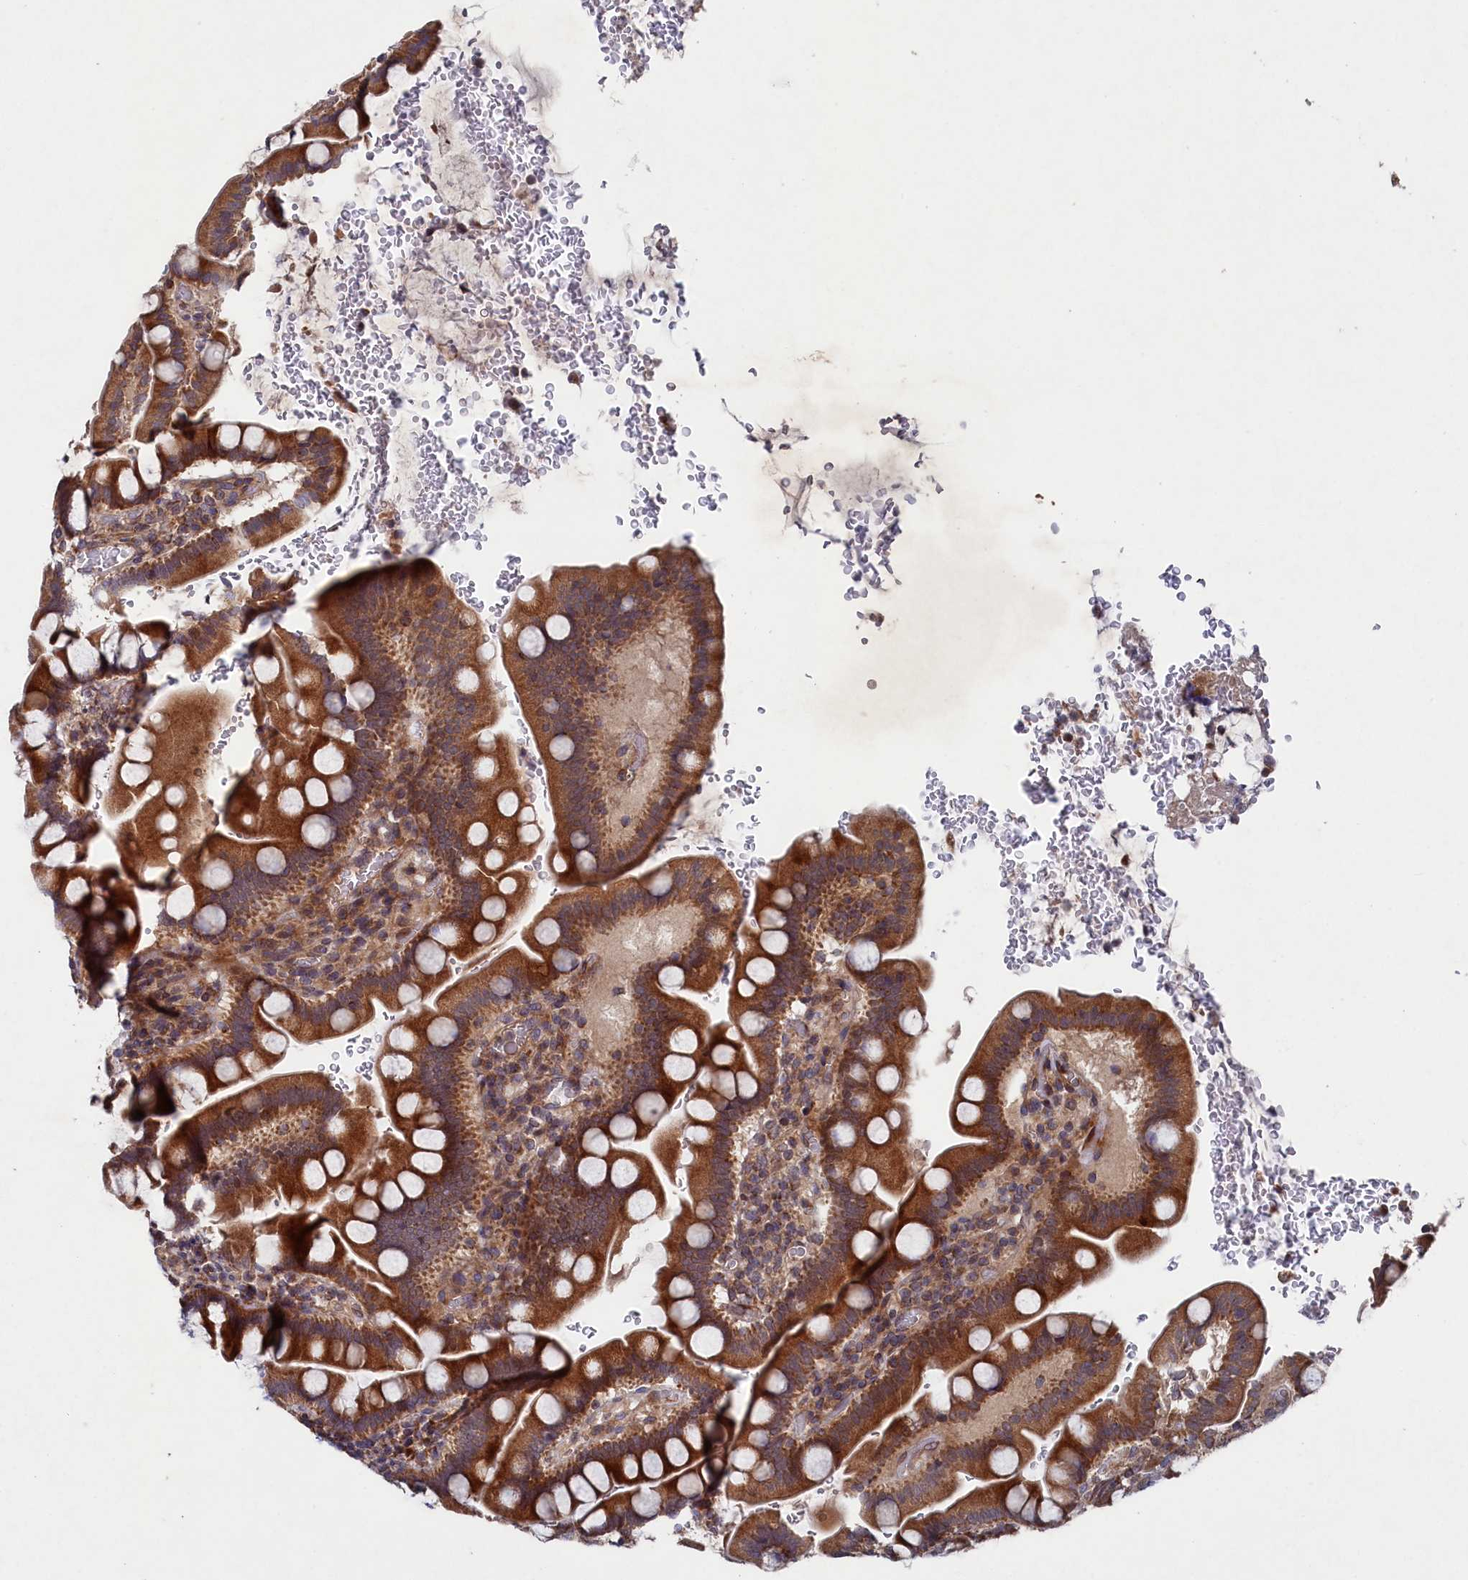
{"staining": {"intensity": "strong", "quantity": ">75%", "location": "cytoplasmic/membranous"}, "tissue": "small intestine", "cell_type": "Glandular cells", "image_type": "normal", "snomed": [{"axis": "morphology", "description": "Normal tissue, NOS"}, {"axis": "topography", "description": "Stomach, upper"}, {"axis": "topography", "description": "Stomach, lower"}, {"axis": "topography", "description": "Small intestine"}], "caption": "Strong cytoplasmic/membranous staining is appreciated in about >75% of glandular cells in normal small intestine. (DAB (3,3'-diaminobenzidine) = brown stain, brightfield microscopy at high magnification).", "gene": "SUPV3L1", "patient": {"sex": "male", "age": 68}}